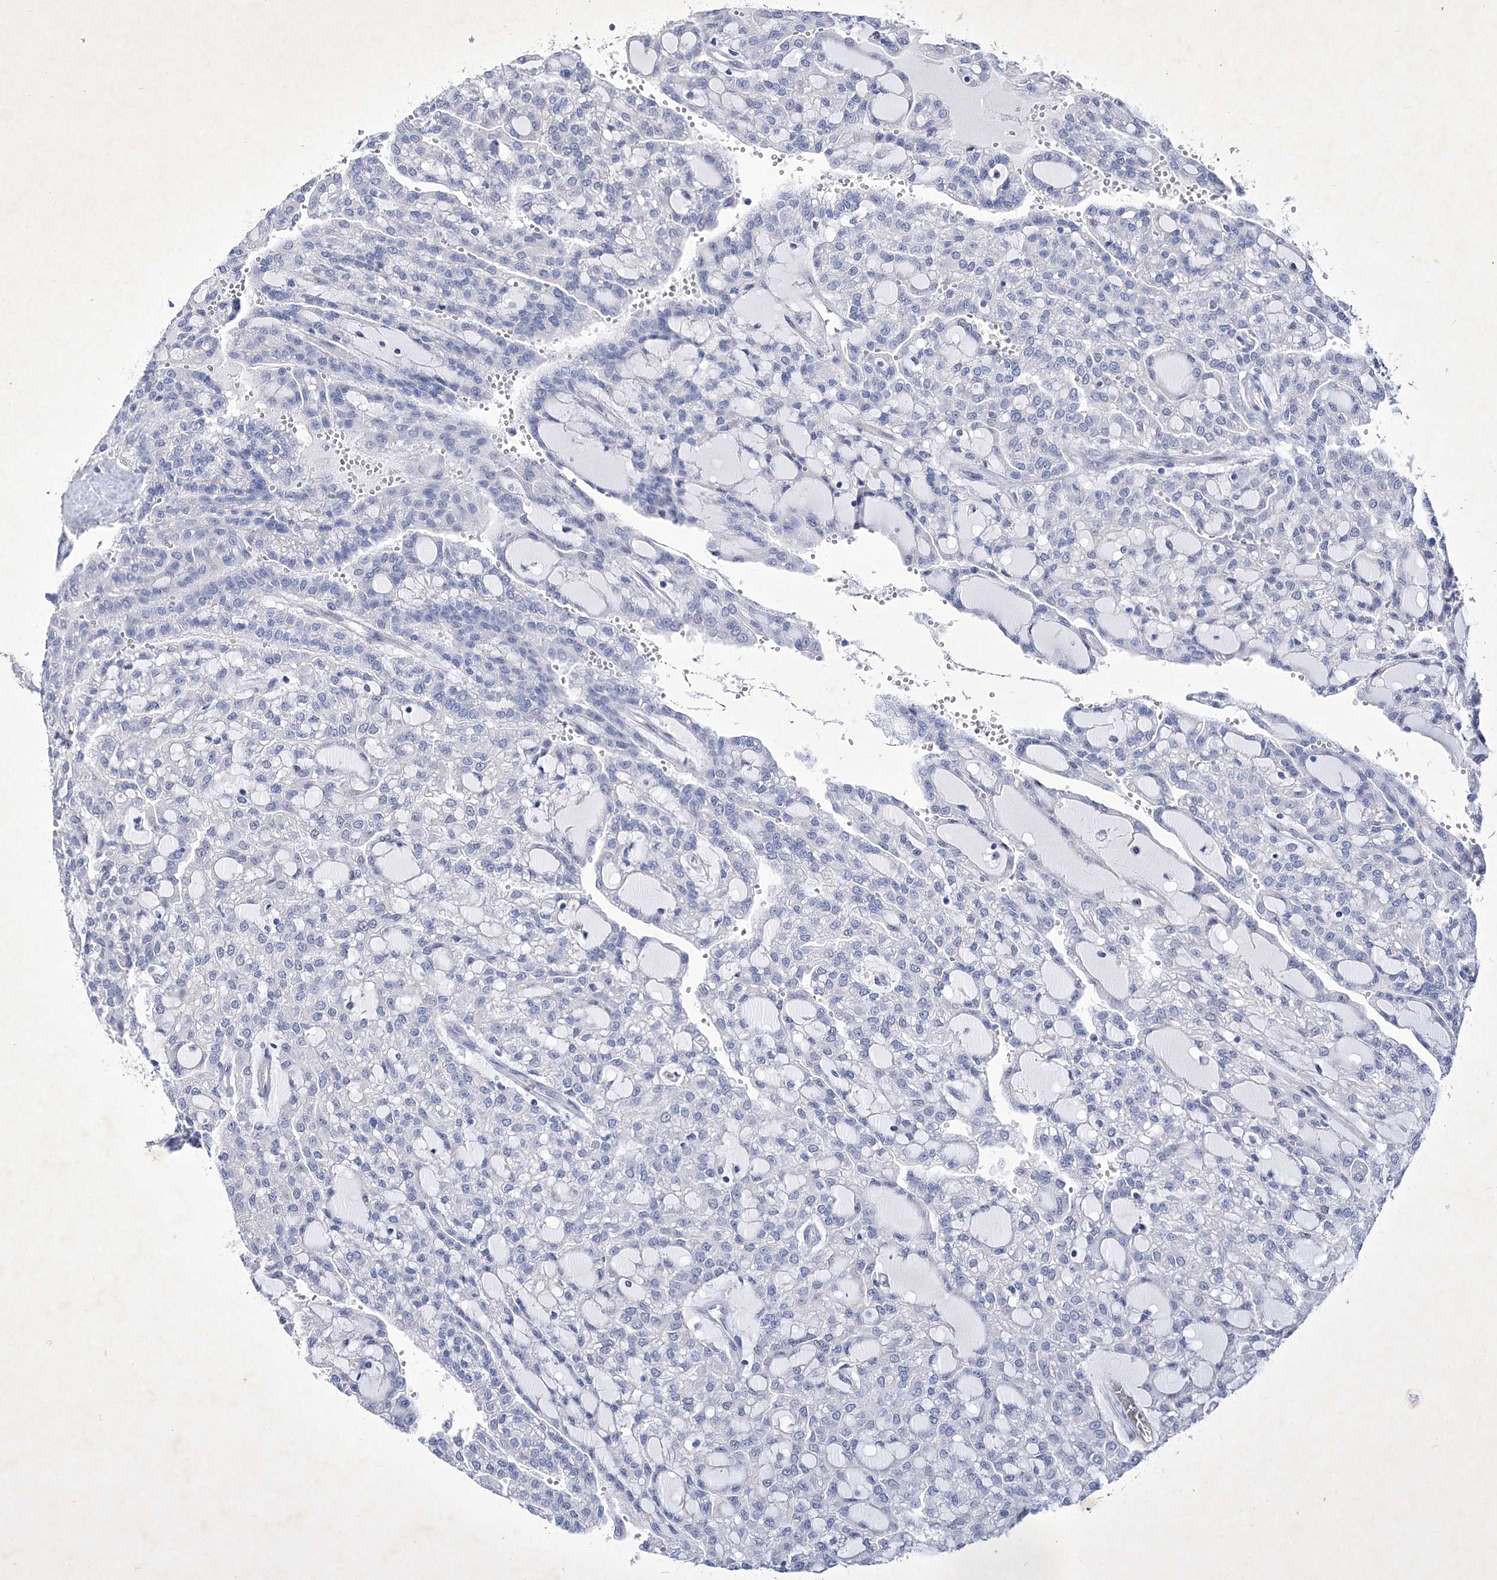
{"staining": {"intensity": "negative", "quantity": "none", "location": "none"}, "tissue": "renal cancer", "cell_type": "Tumor cells", "image_type": "cancer", "snomed": [{"axis": "morphology", "description": "Adenocarcinoma, NOS"}, {"axis": "topography", "description": "Kidney"}], "caption": "There is no significant expression in tumor cells of renal adenocarcinoma. Nuclei are stained in blue.", "gene": "GPN1", "patient": {"sex": "male", "age": 63}}